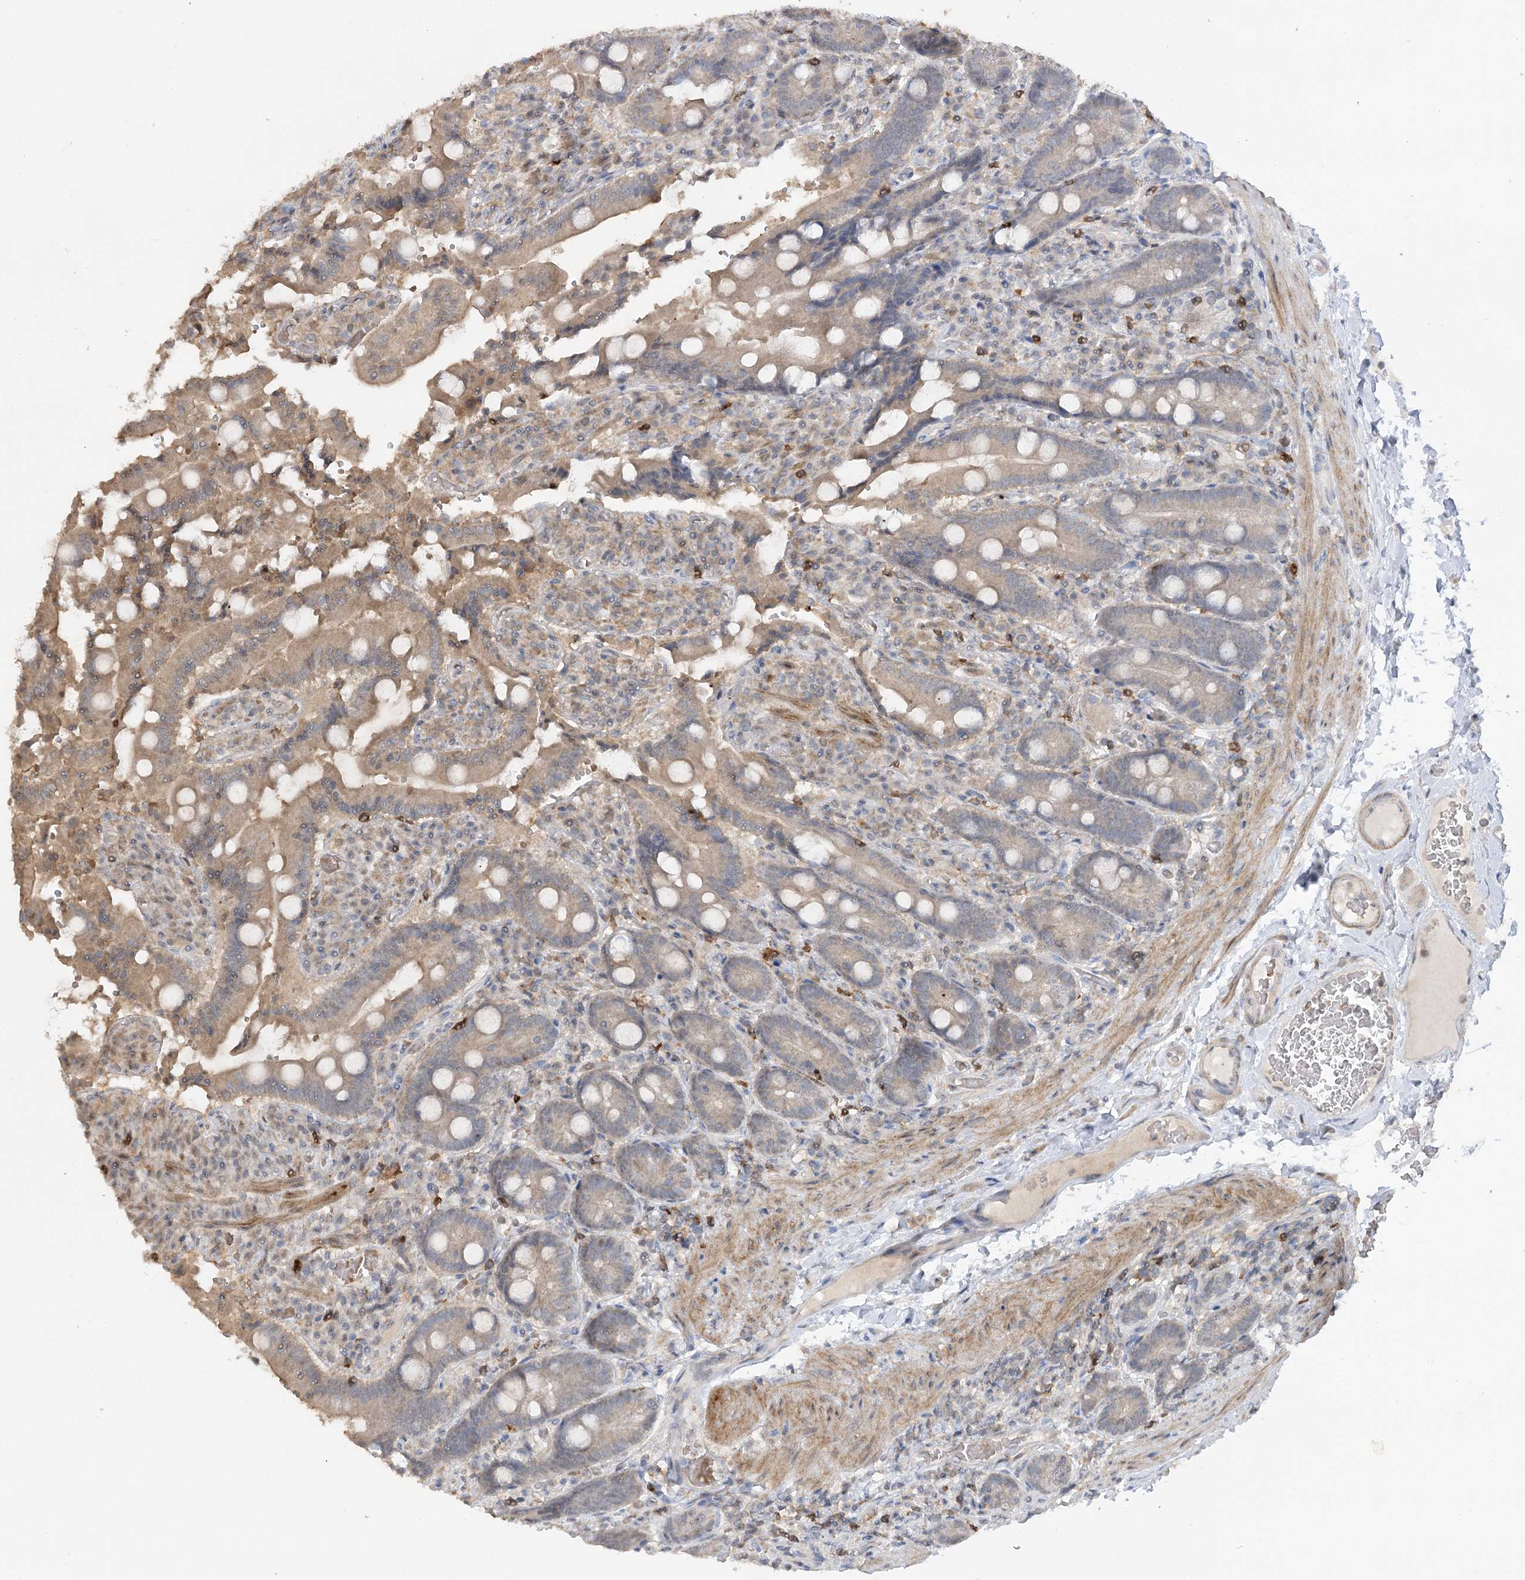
{"staining": {"intensity": "moderate", "quantity": ">75%", "location": "cytoplasmic/membranous"}, "tissue": "duodenum", "cell_type": "Glandular cells", "image_type": "normal", "snomed": [{"axis": "morphology", "description": "Normal tissue, NOS"}, {"axis": "topography", "description": "Duodenum"}], "caption": "Immunohistochemical staining of normal duodenum exhibits moderate cytoplasmic/membranous protein staining in about >75% of glandular cells.", "gene": "TRAF3IP1", "patient": {"sex": "female", "age": 62}}